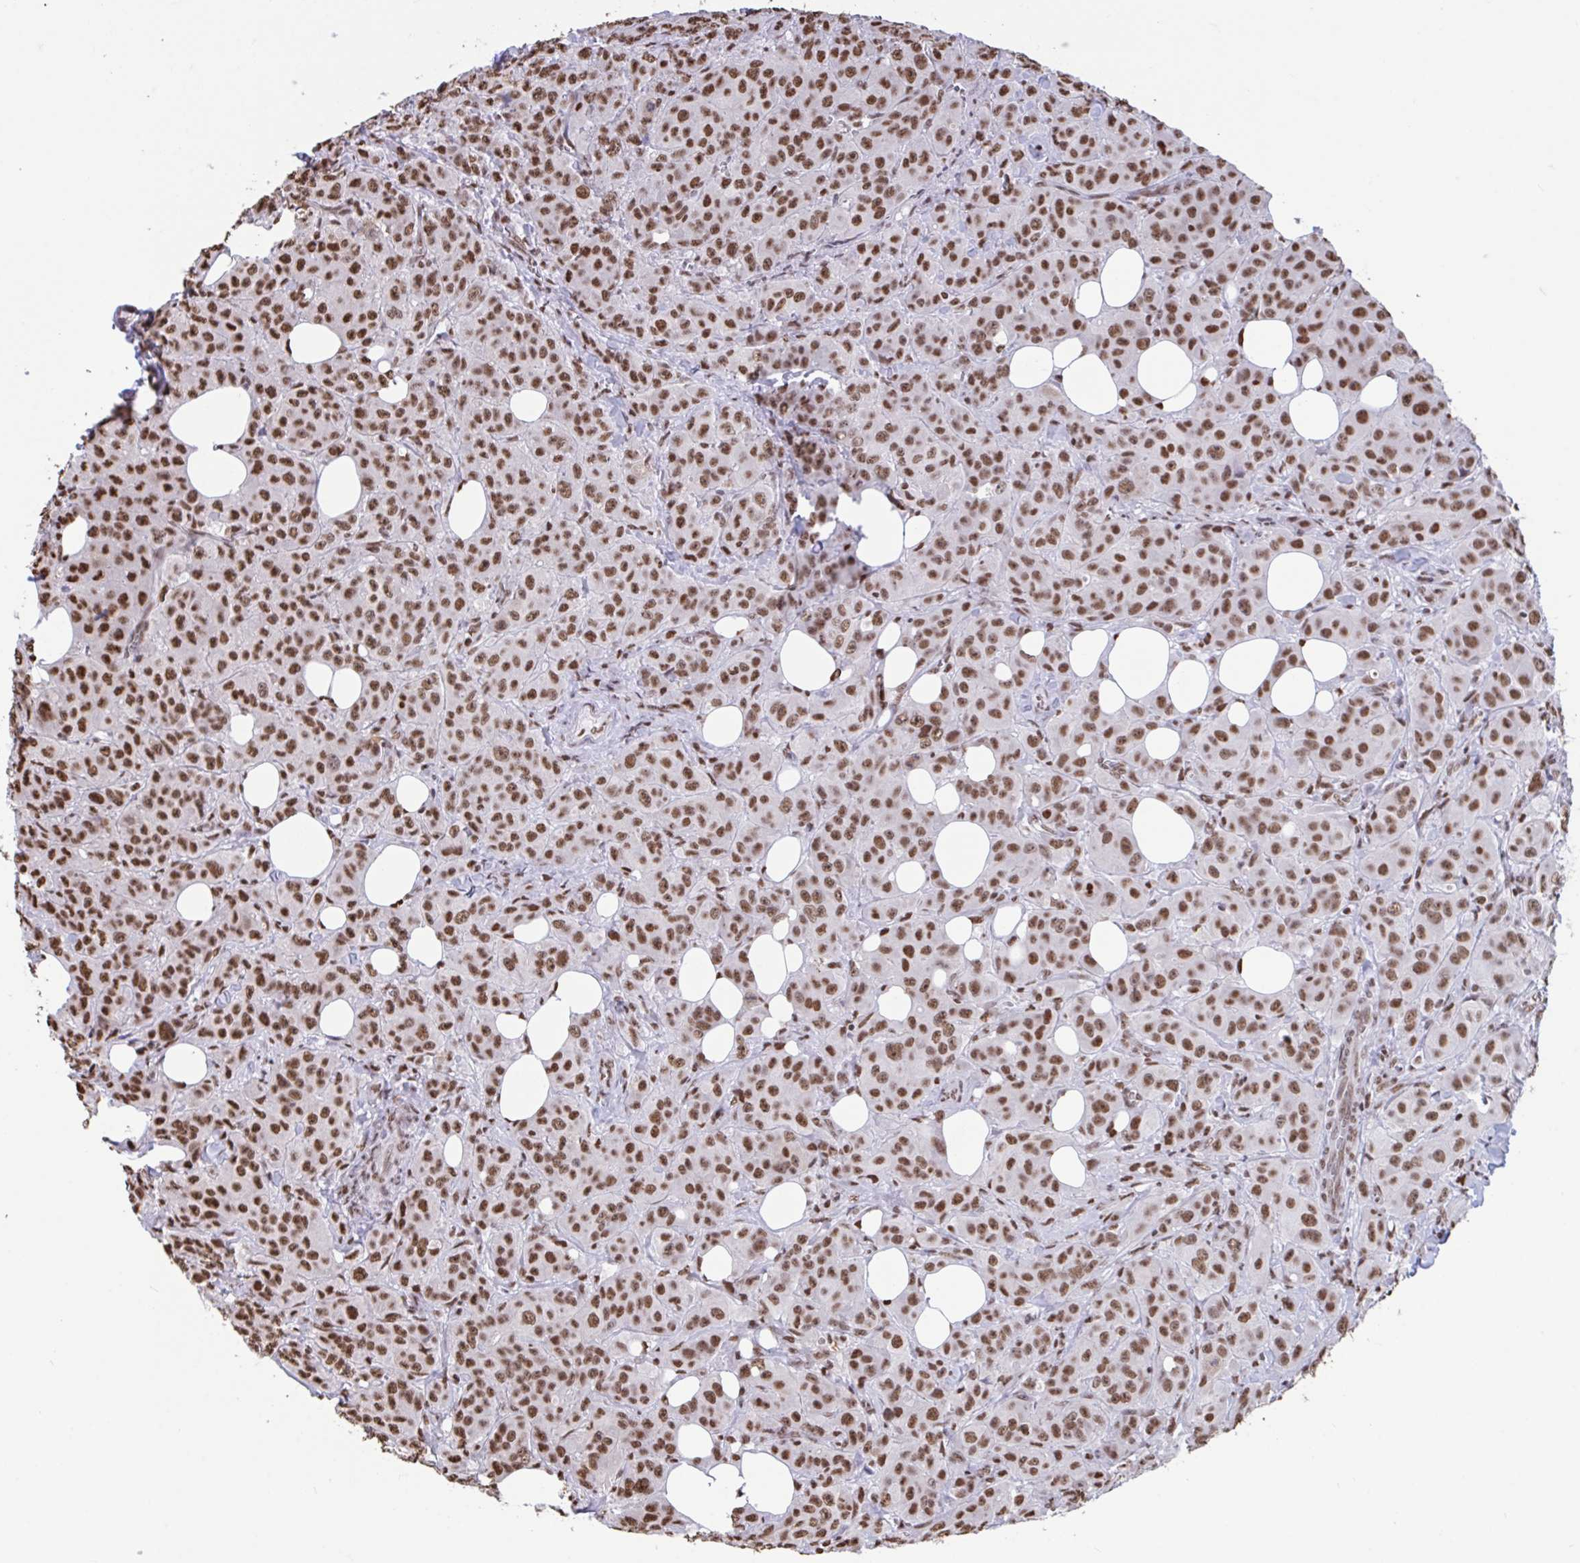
{"staining": {"intensity": "moderate", "quantity": ">75%", "location": "nuclear"}, "tissue": "breast cancer", "cell_type": "Tumor cells", "image_type": "cancer", "snomed": [{"axis": "morphology", "description": "Normal tissue, NOS"}, {"axis": "morphology", "description": "Duct carcinoma"}, {"axis": "topography", "description": "Breast"}], "caption": "Protein analysis of breast infiltrating ductal carcinoma tissue displays moderate nuclear positivity in about >75% of tumor cells.", "gene": "HNRNPDL", "patient": {"sex": "female", "age": 43}}